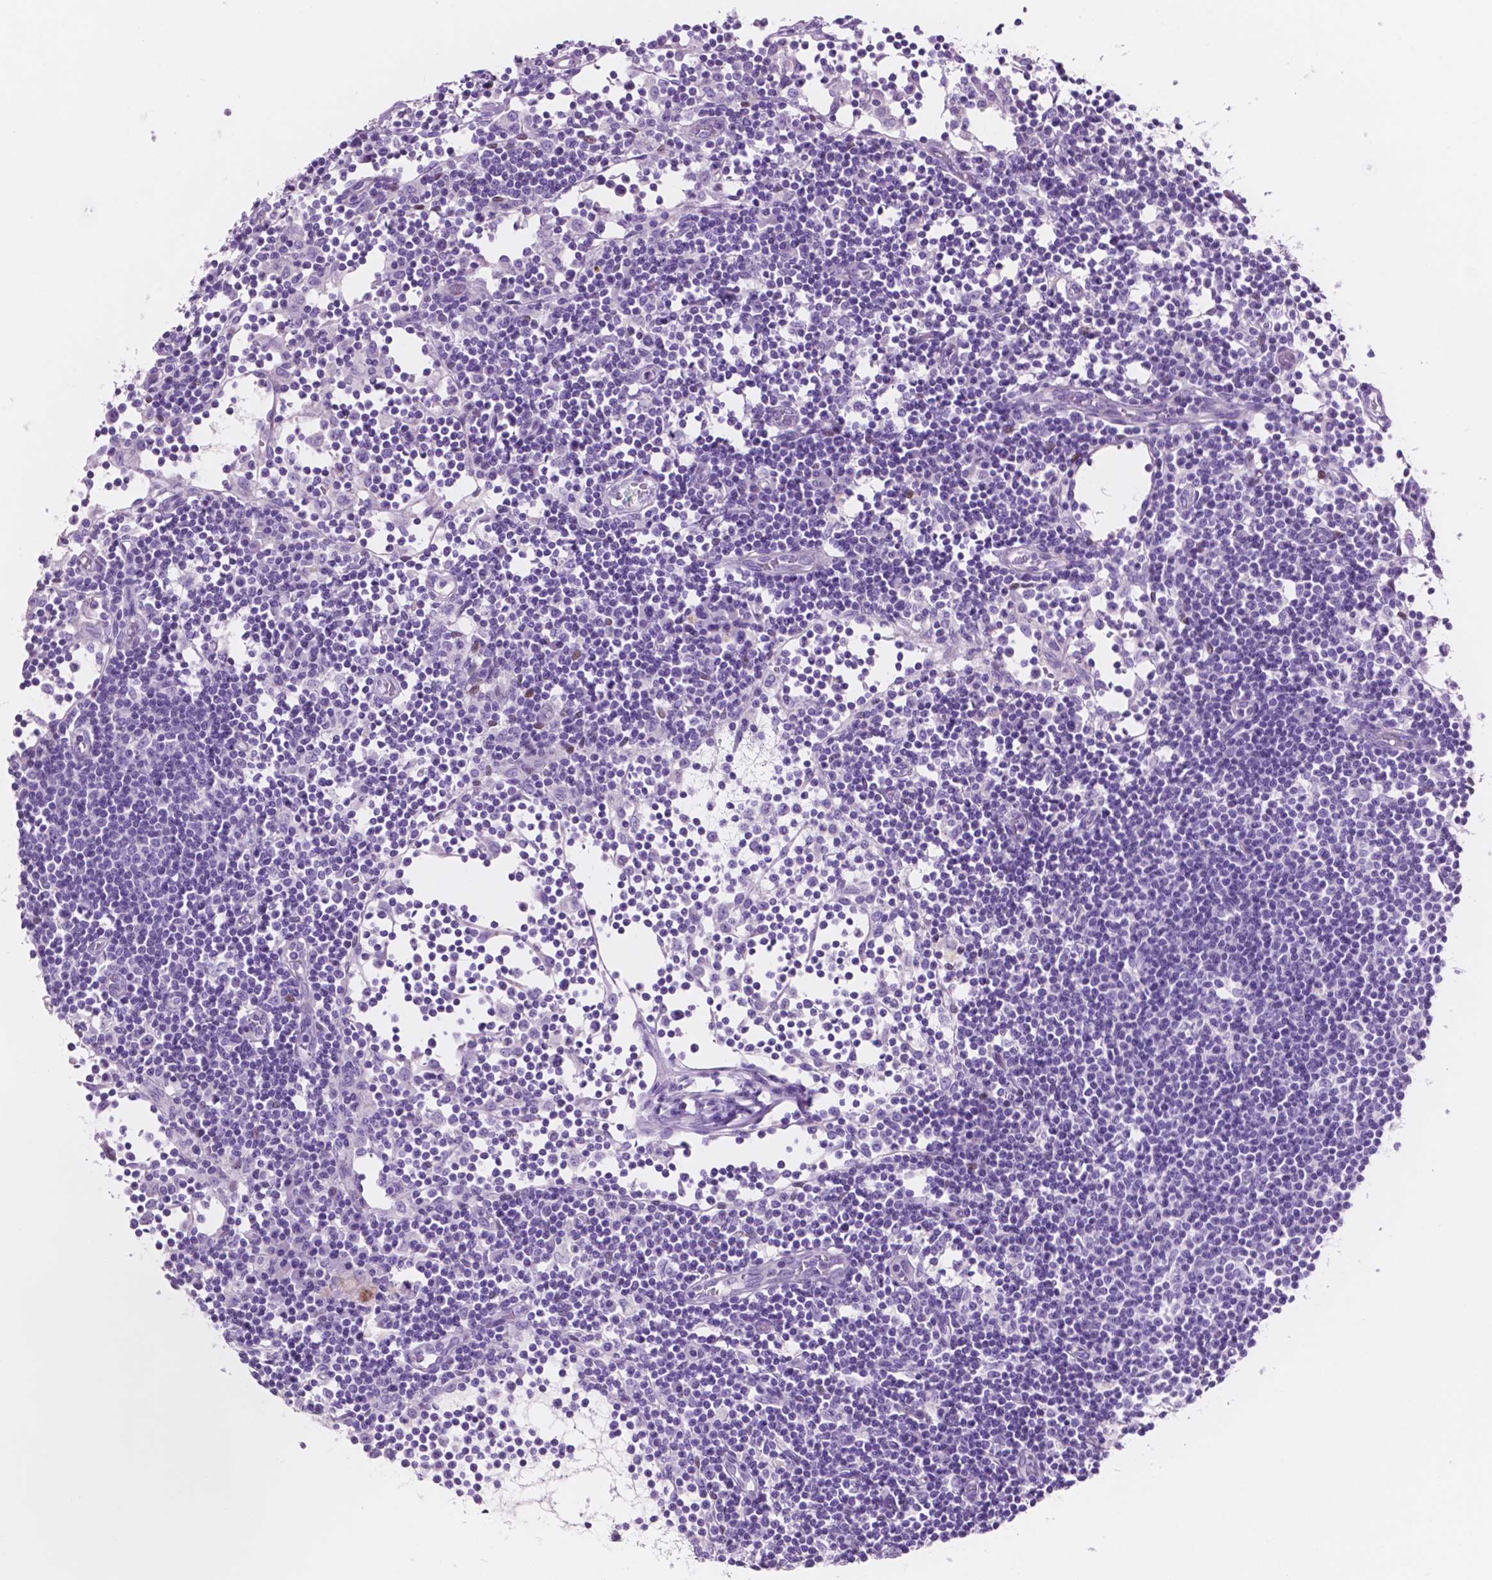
{"staining": {"intensity": "negative", "quantity": "none", "location": "none"}, "tissue": "lymph node", "cell_type": "Germinal center cells", "image_type": "normal", "snomed": [{"axis": "morphology", "description": "Normal tissue, NOS"}, {"axis": "topography", "description": "Lymph node"}], "caption": "There is no significant staining in germinal center cells of lymph node. (Brightfield microscopy of DAB (3,3'-diaminobenzidine) IHC at high magnification).", "gene": "IGFN1", "patient": {"sex": "female", "age": 72}}